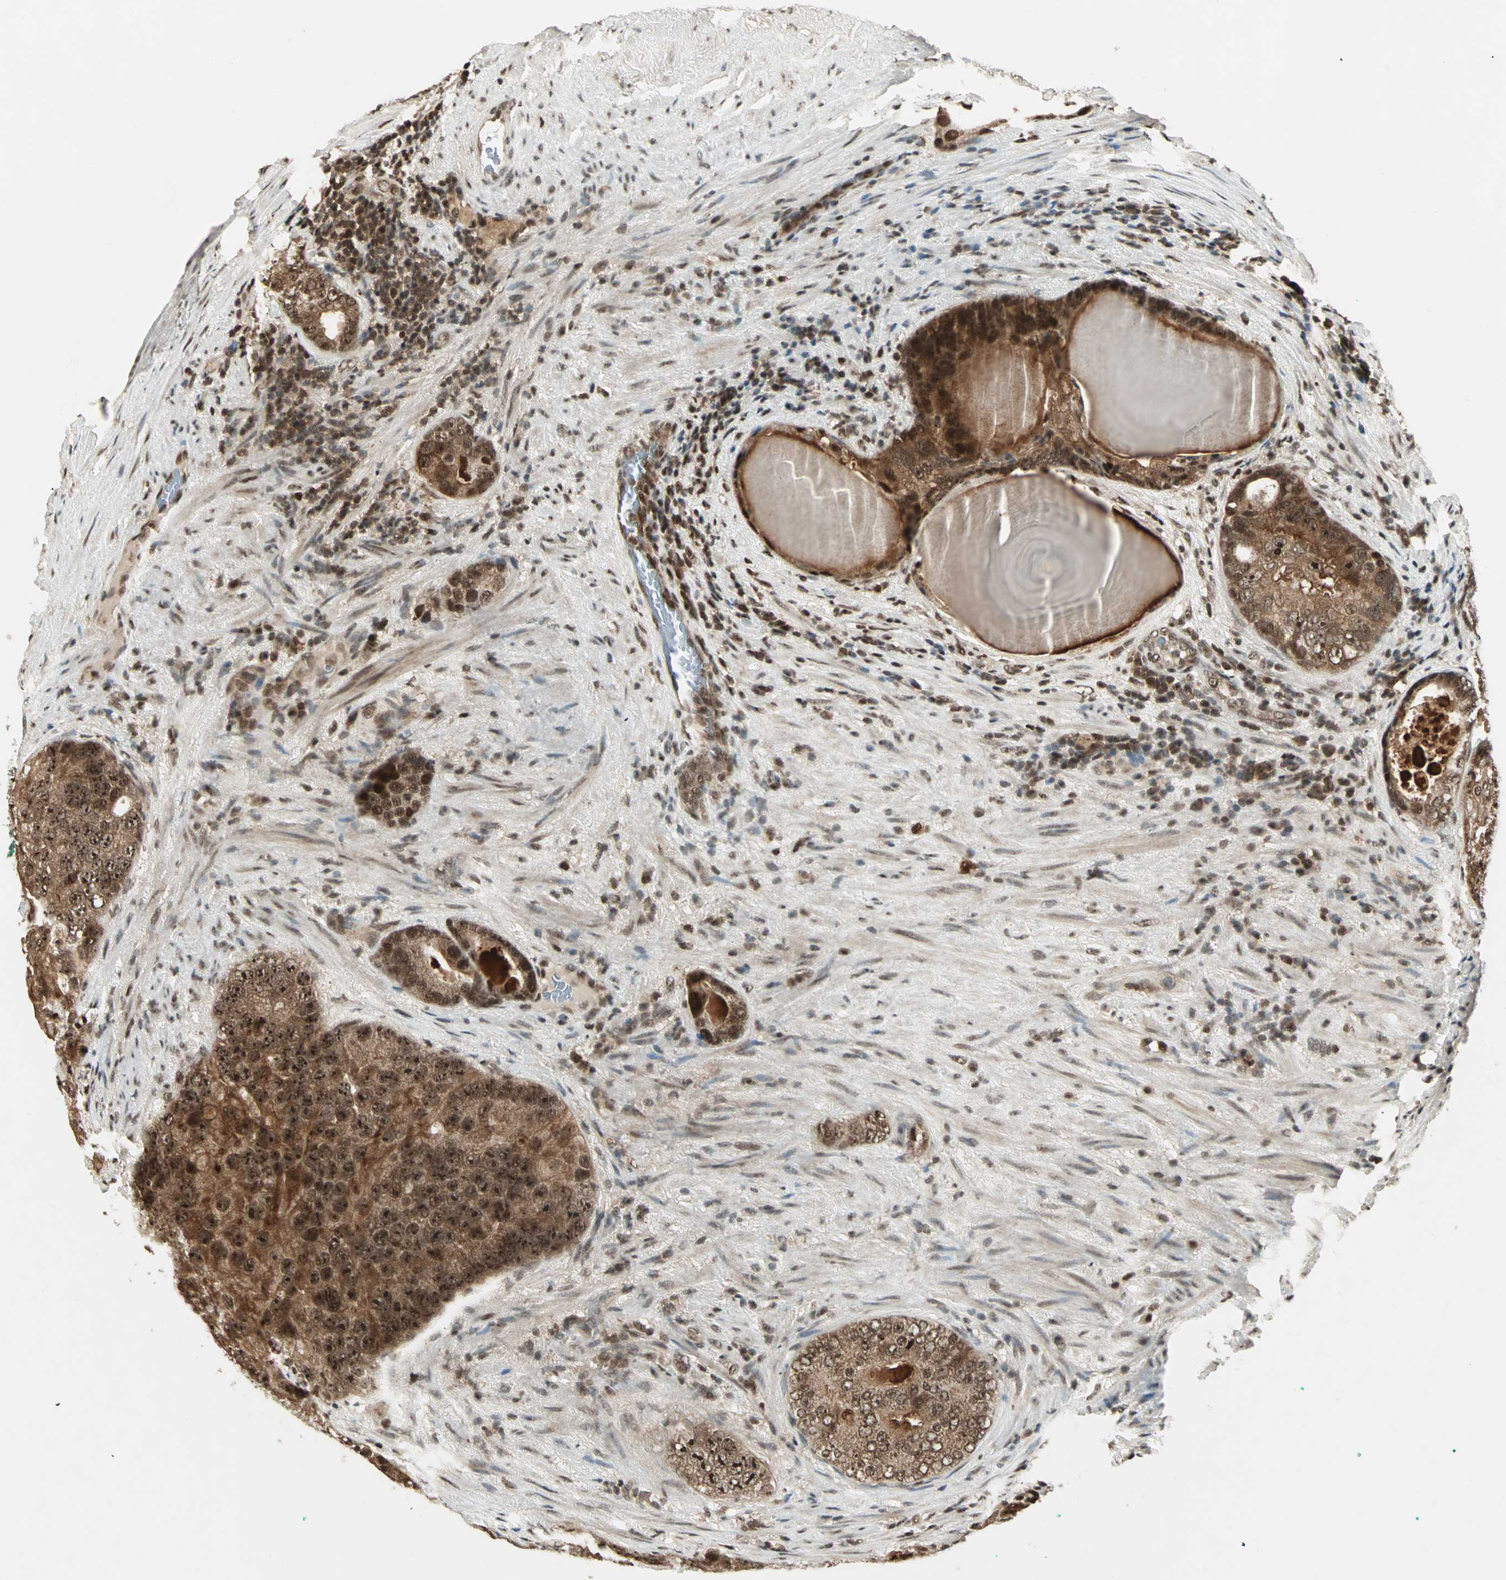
{"staining": {"intensity": "strong", "quantity": ">75%", "location": "cytoplasmic/membranous,nuclear"}, "tissue": "prostate cancer", "cell_type": "Tumor cells", "image_type": "cancer", "snomed": [{"axis": "morphology", "description": "Adenocarcinoma, High grade"}, {"axis": "topography", "description": "Prostate"}], "caption": "The histopathology image exhibits immunohistochemical staining of prostate adenocarcinoma (high-grade). There is strong cytoplasmic/membranous and nuclear expression is seen in approximately >75% of tumor cells. (DAB (3,3'-diaminobenzidine) IHC with brightfield microscopy, high magnification).", "gene": "ZNF44", "patient": {"sex": "male", "age": 66}}